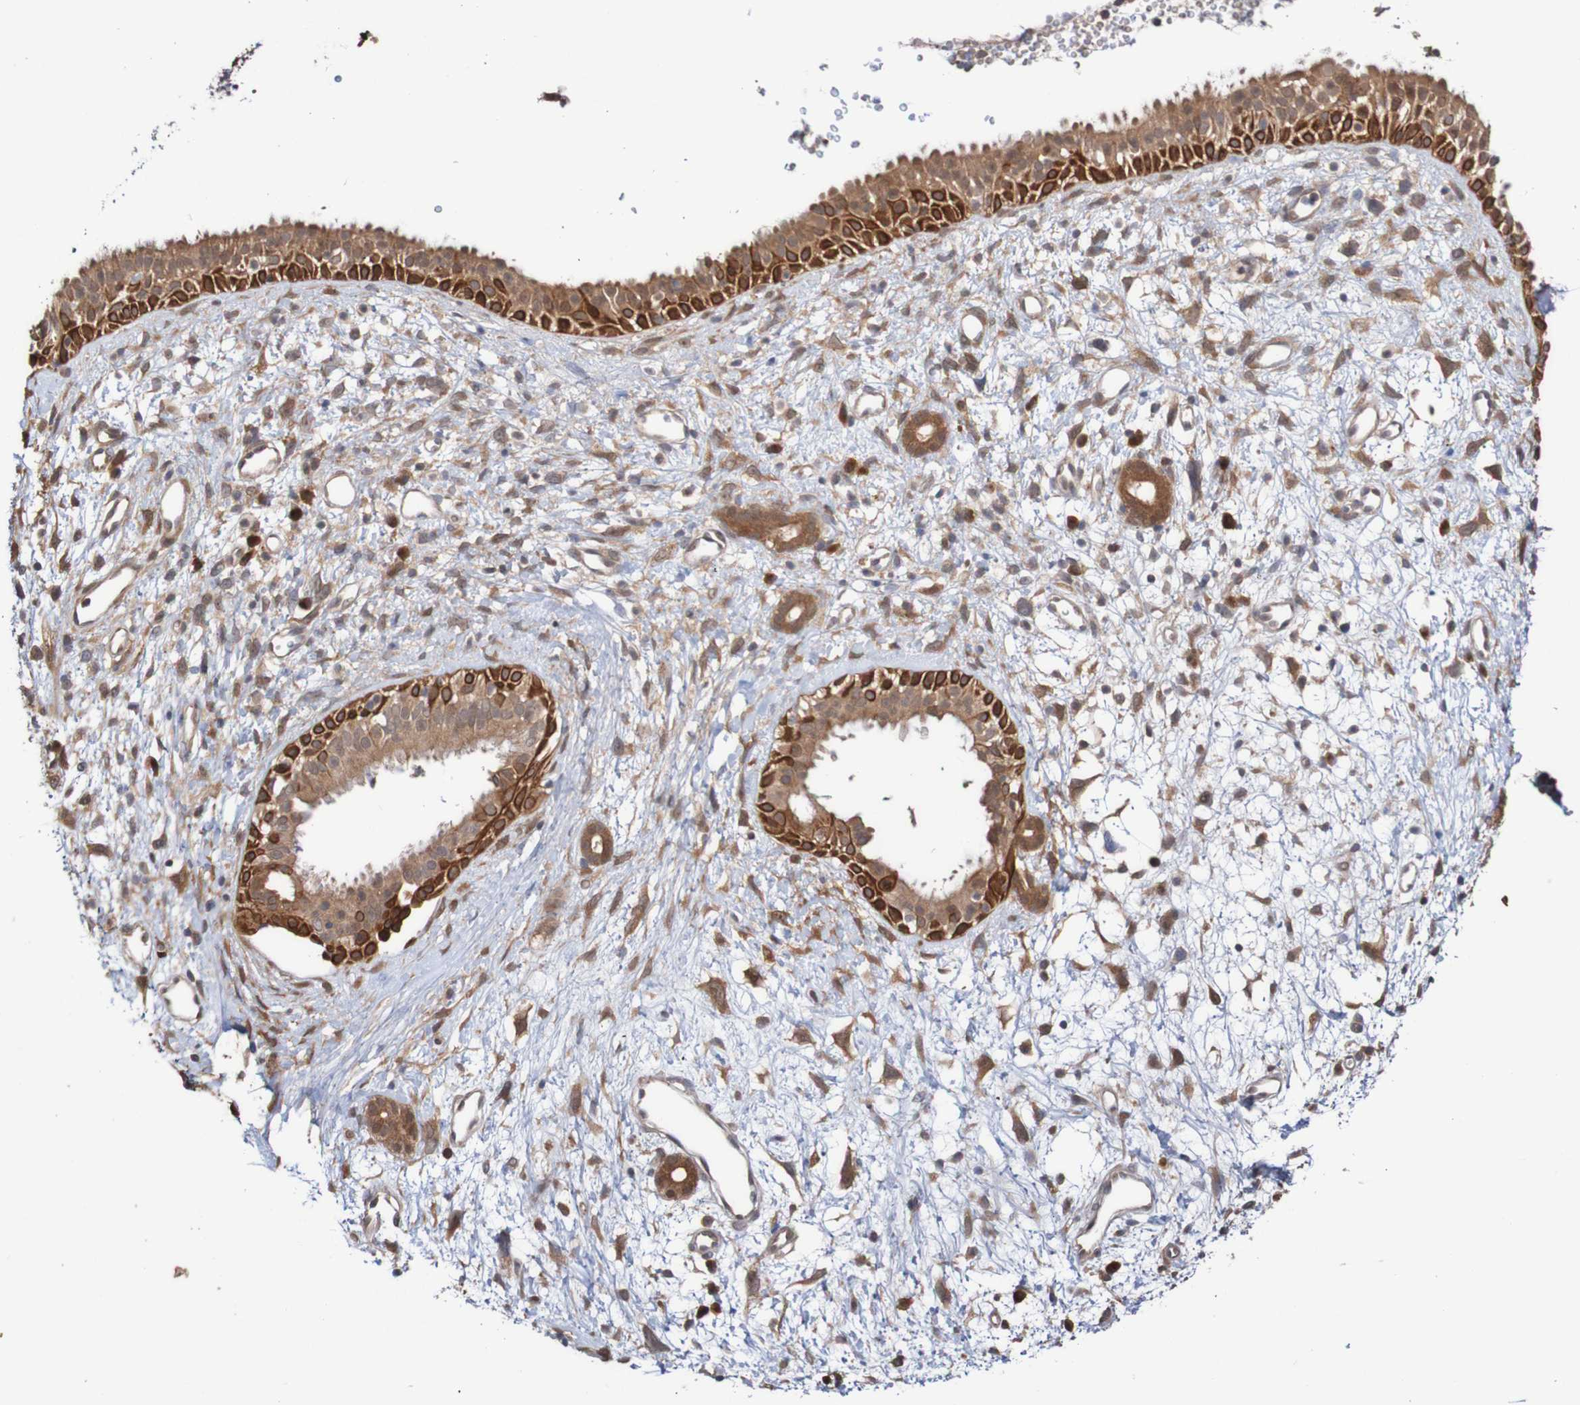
{"staining": {"intensity": "strong", "quantity": "25%-75%", "location": "cytoplasmic/membranous"}, "tissue": "nasopharynx", "cell_type": "Respiratory epithelial cells", "image_type": "normal", "snomed": [{"axis": "morphology", "description": "Normal tissue, NOS"}, {"axis": "topography", "description": "Nasopharynx"}], "caption": "IHC photomicrograph of benign nasopharynx stained for a protein (brown), which shows high levels of strong cytoplasmic/membranous positivity in about 25%-75% of respiratory epithelial cells.", "gene": "PHPT1", "patient": {"sex": "male", "age": 22}}